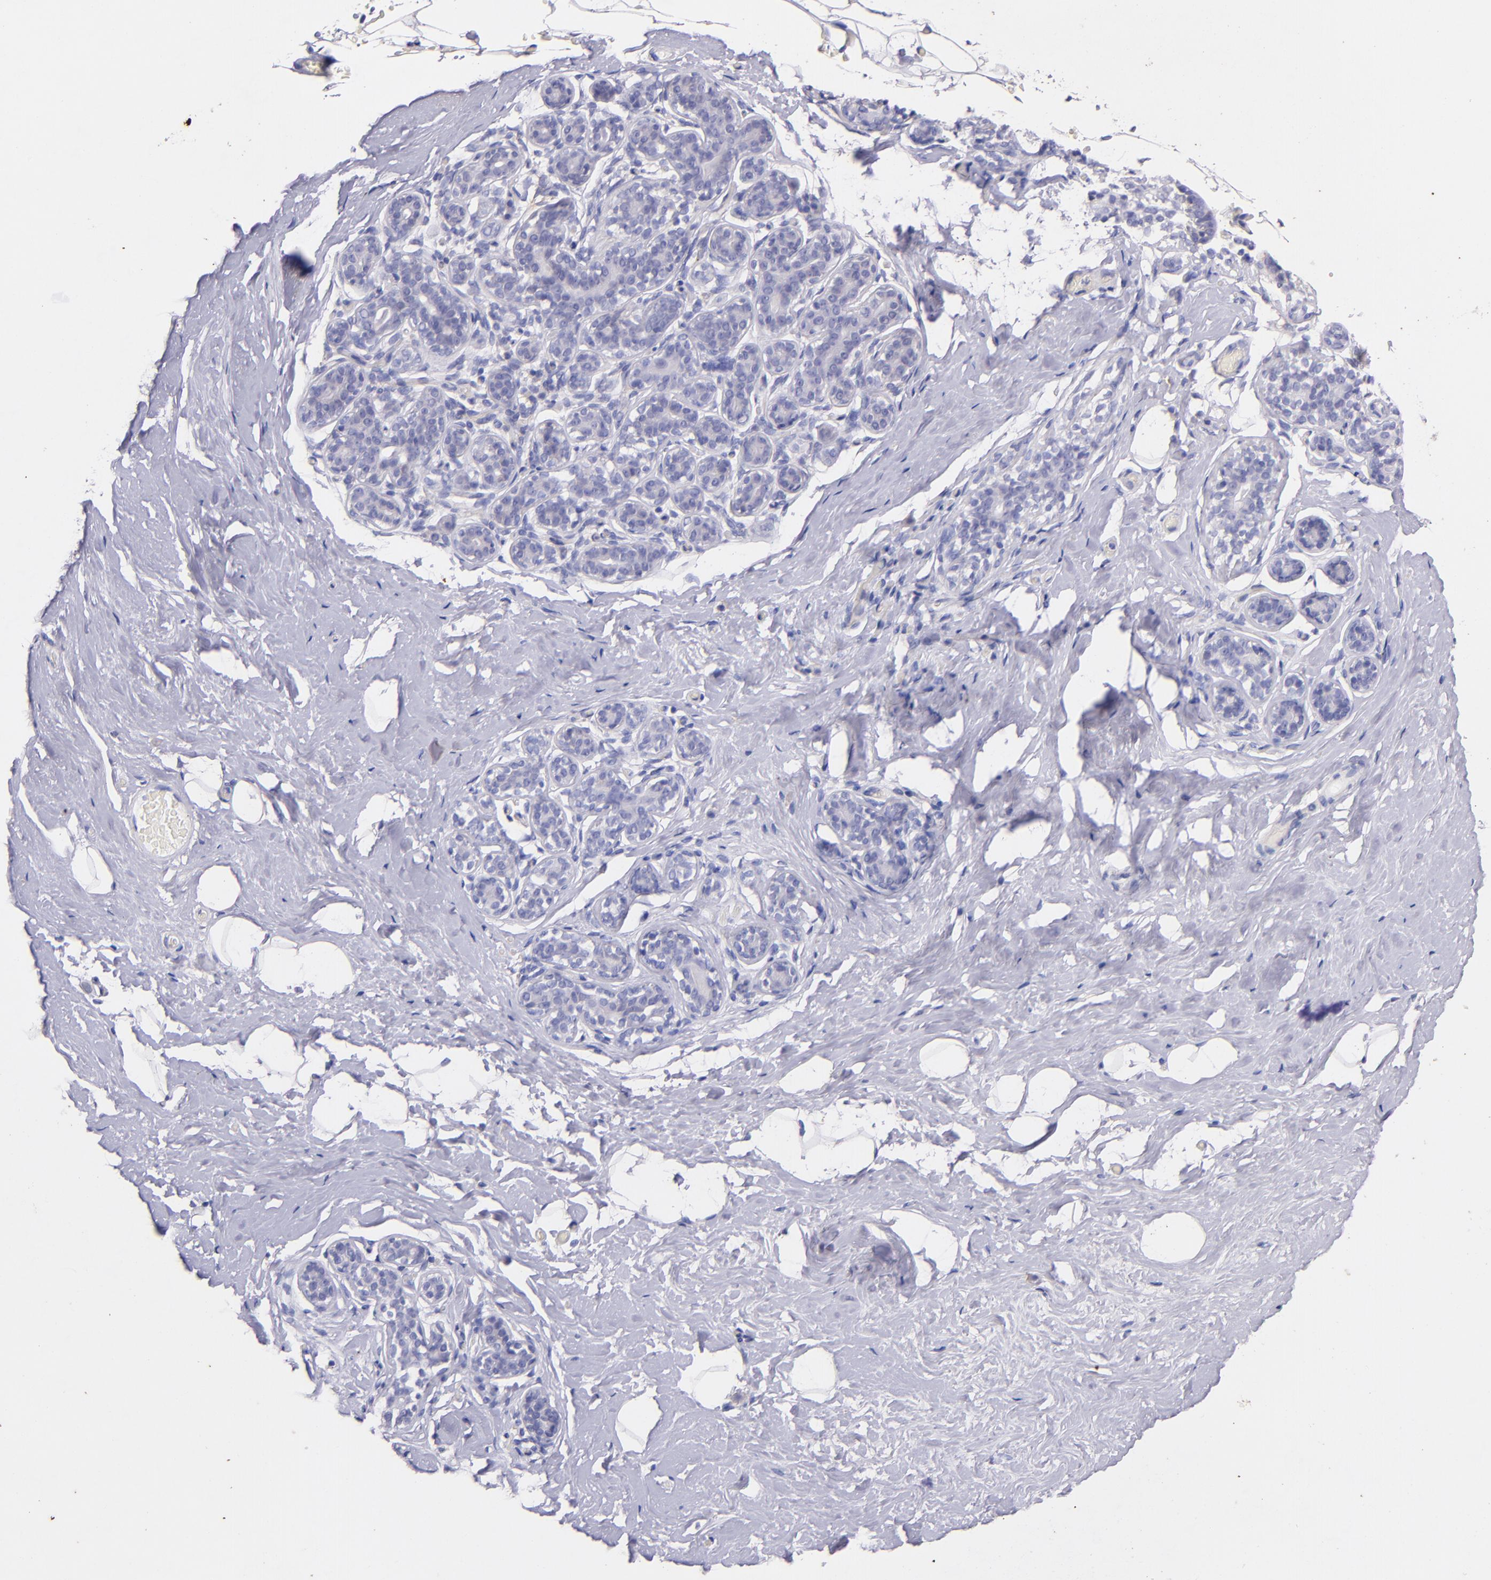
{"staining": {"intensity": "negative", "quantity": "none", "location": "none"}, "tissue": "breast", "cell_type": "Adipocytes", "image_type": "normal", "snomed": [{"axis": "morphology", "description": "Normal tissue, NOS"}, {"axis": "topography", "description": "Breast"}, {"axis": "topography", "description": "Soft tissue"}], "caption": "Immunohistochemical staining of benign human breast exhibits no significant staining in adipocytes.", "gene": "RET", "patient": {"sex": "female", "age": 75}}